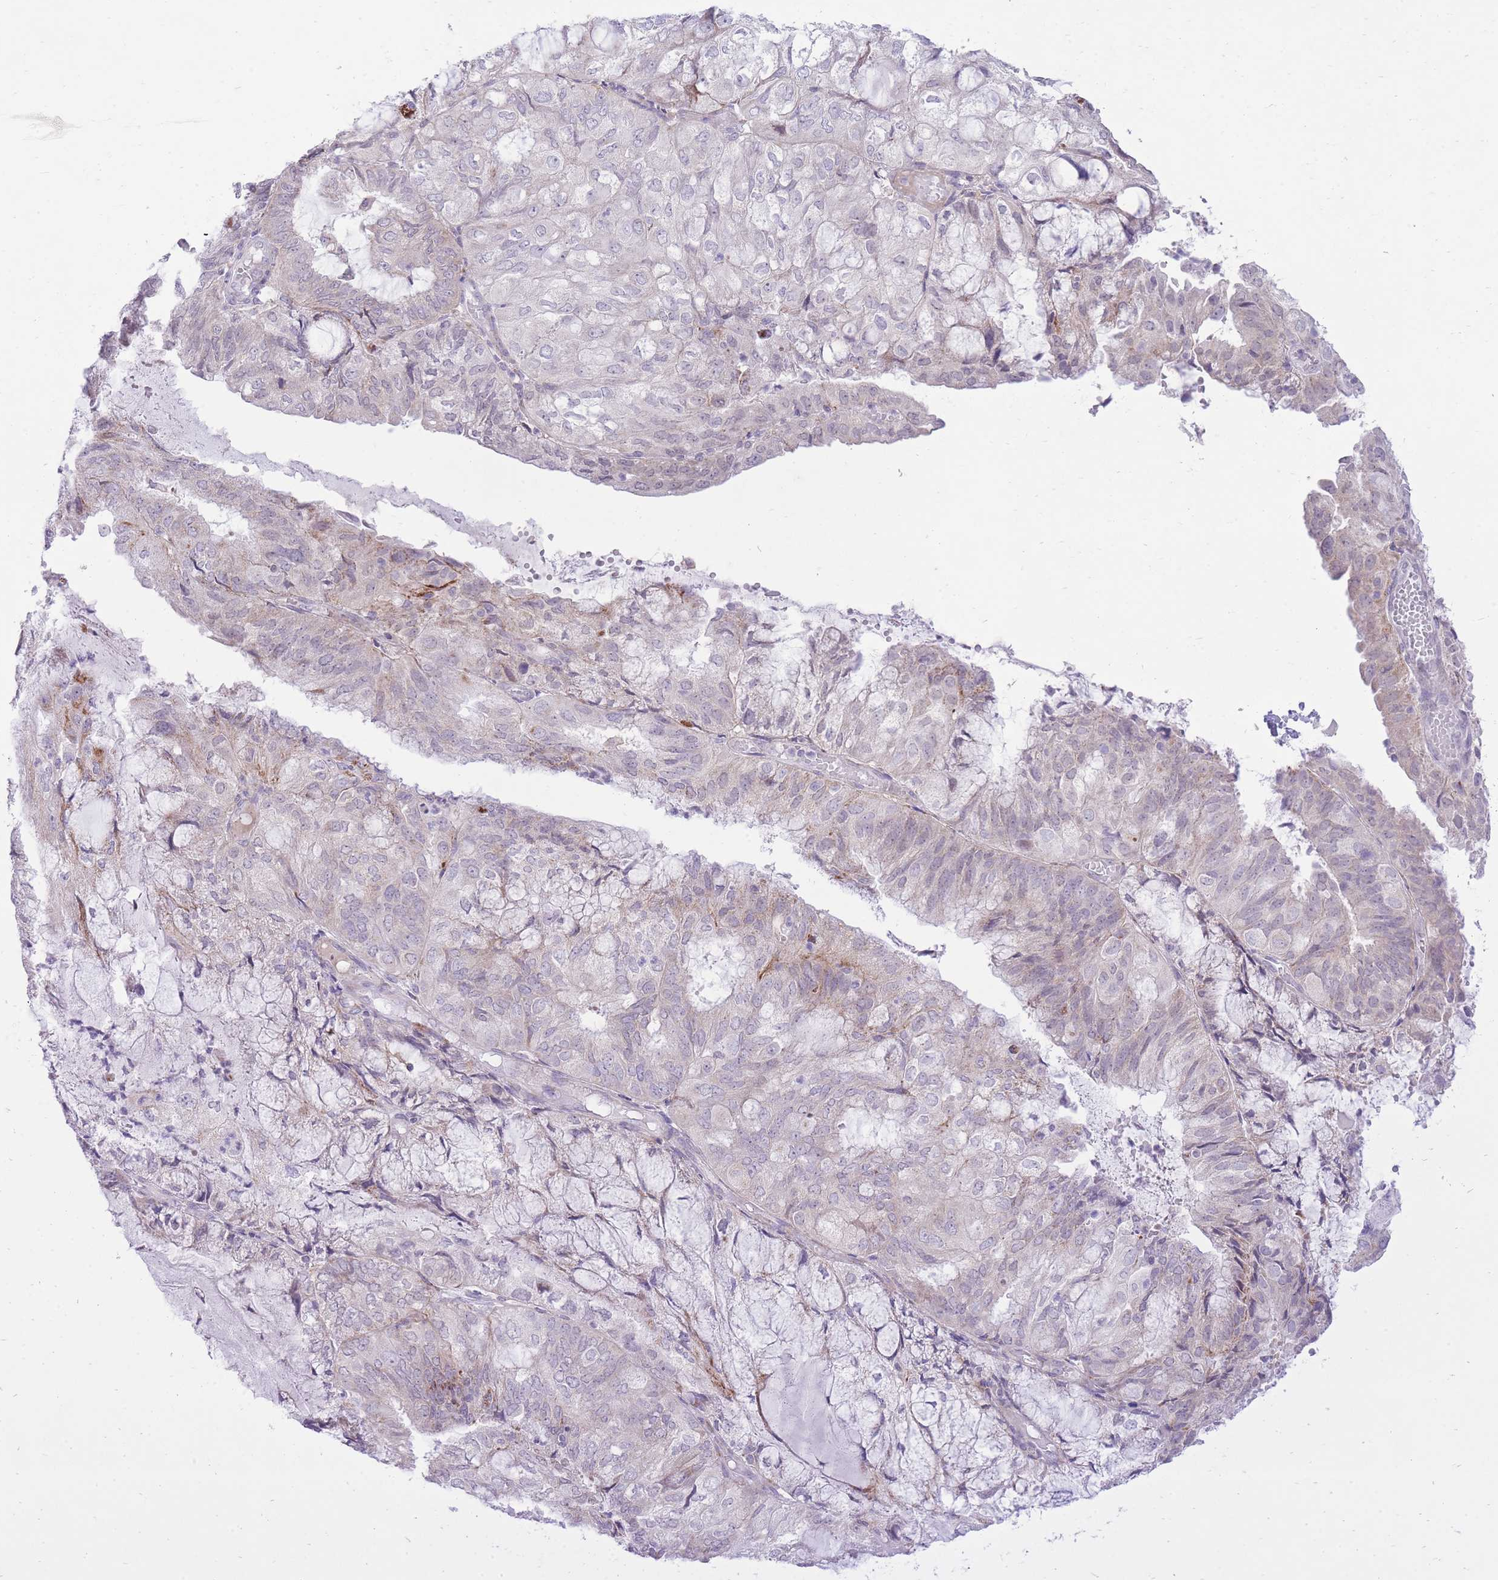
{"staining": {"intensity": "weak", "quantity": "<25%", "location": "cytoplasmic/membranous"}, "tissue": "endometrial cancer", "cell_type": "Tumor cells", "image_type": "cancer", "snomed": [{"axis": "morphology", "description": "Adenocarcinoma, NOS"}, {"axis": "topography", "description": "Endometrium"}], "caption": "There is no significant staining in tumor cells of endometrial adenocarcinoma. (Brightfield microscopy of DAB immunohistochemistry (IHC) at high magnification).", "gene": "DENND2D", "patient": {"sex": "female", "age": 81}}